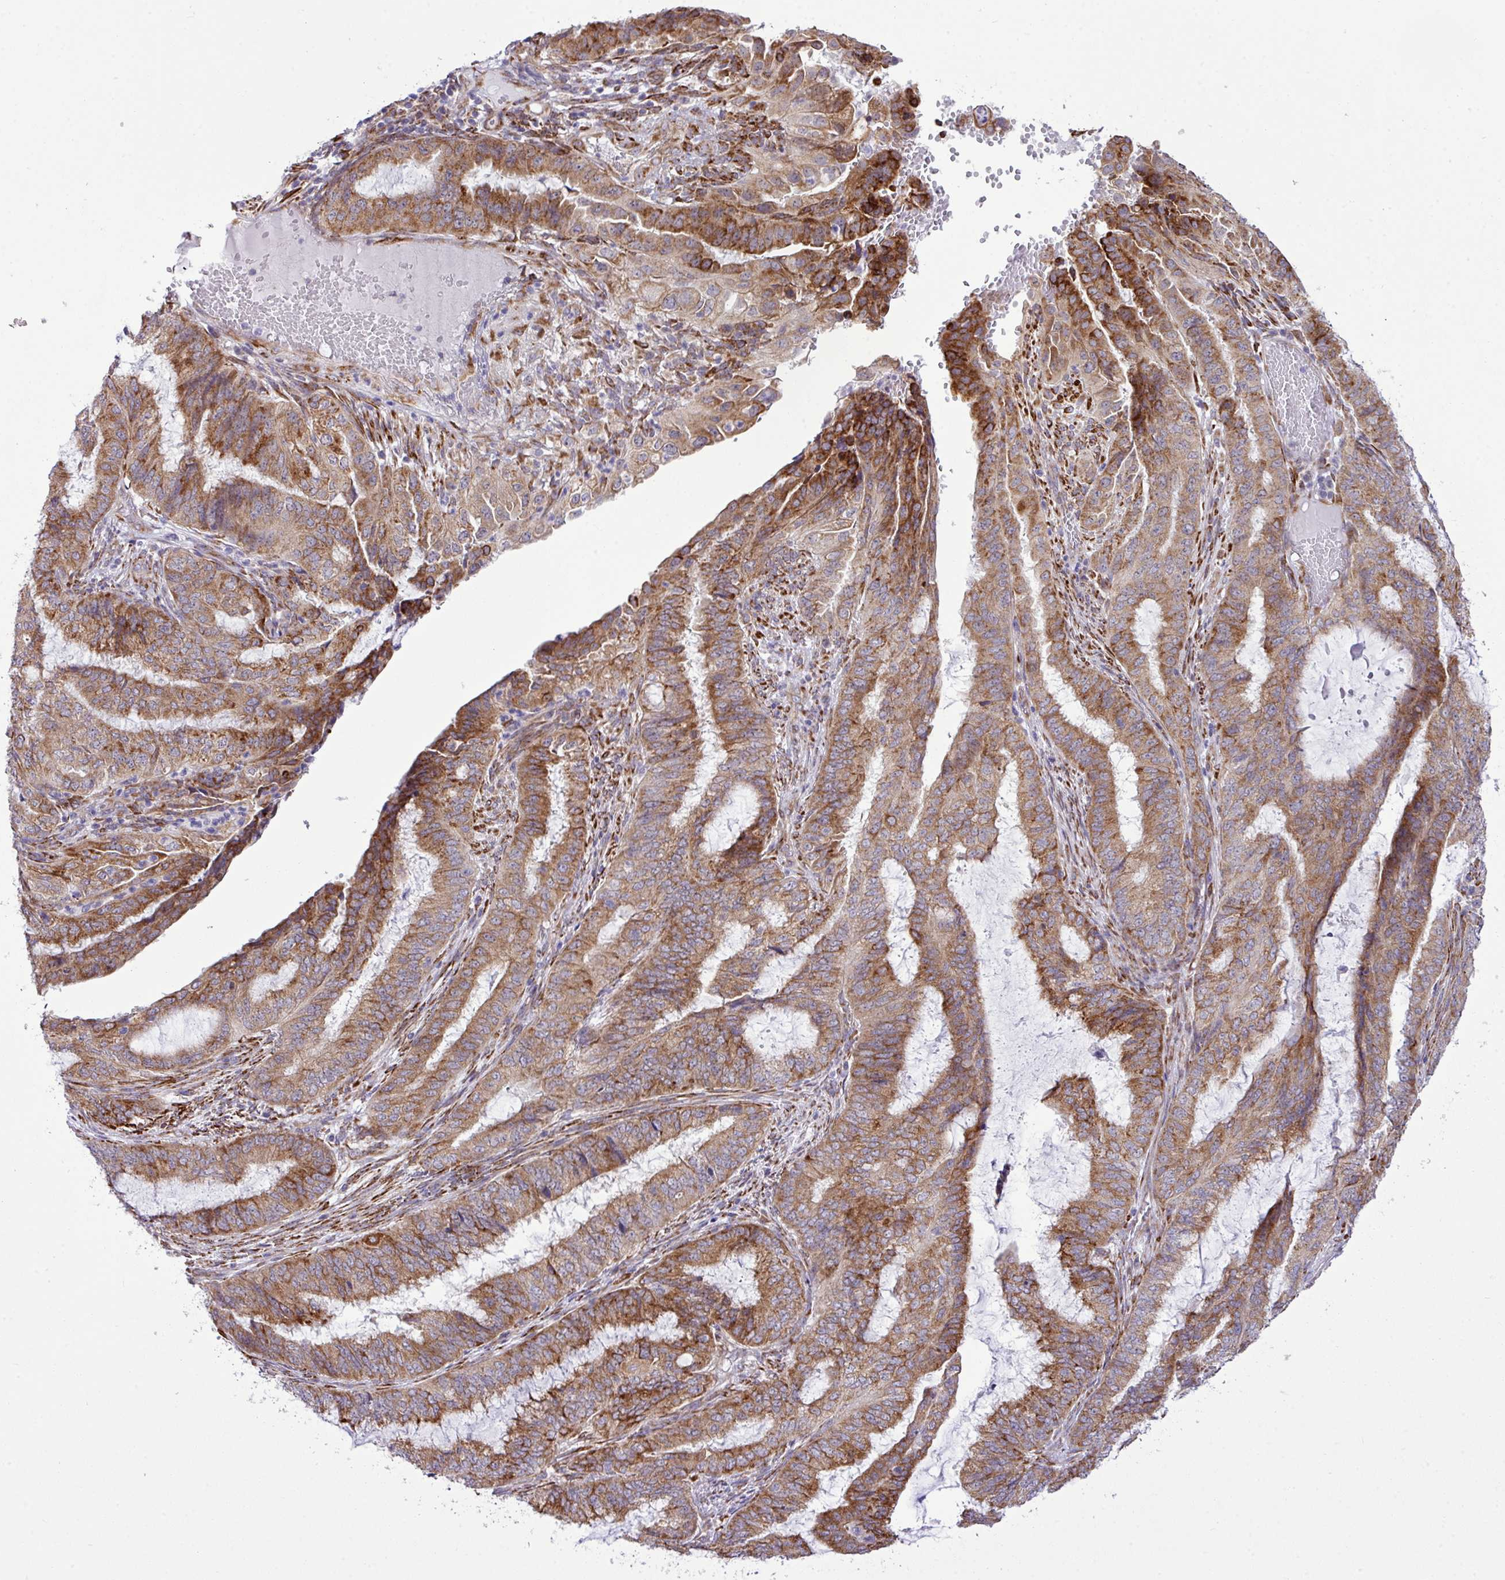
{"staining": {"intensity": "moderate", "quantity": ">75%", "location": "cytoplasmic/membranous"}, "tissue": "endometrial cancer", "cell_type": "Tumor cells", "image_type": "cancer", "snomed": [{"axis": "morphology", "description": "Adenocarcinoma, NOS"}, {"axis": "topography", "description": "Endometrium"}], "caption": "An image showing moderate cytoplasmic/membranous expression in about >75% of tumor cells in endometrial adenocarcinoma, as visualized by brown immunohistochemical staining.", "gene": "CFAP97", "patient": {"sex": "female", "age": 51}}